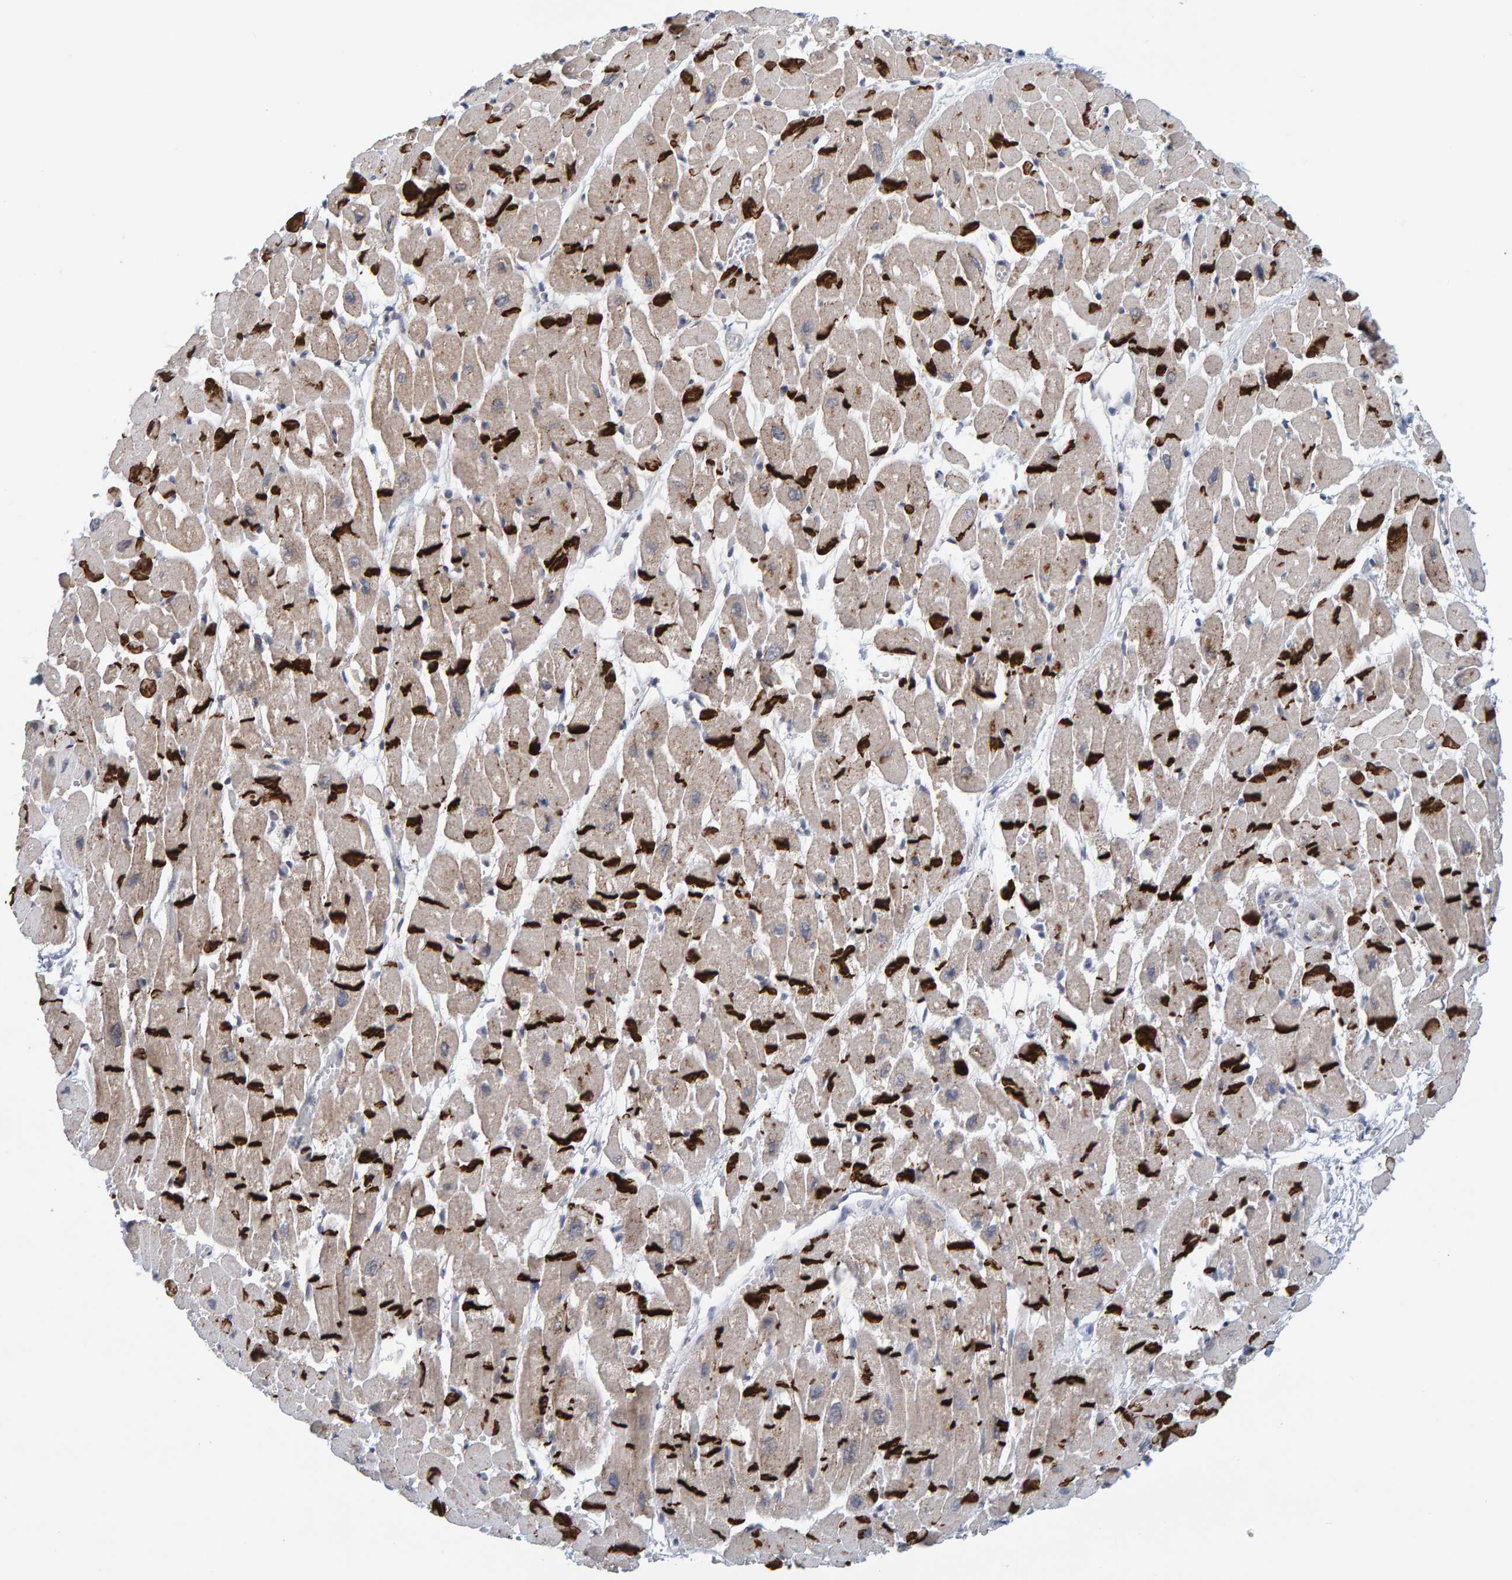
{"staining": {"intensity": "strong", "quantity": ">75%", "location": "cytoplasmic/membranous"}, "tissue": "heart muscle", "cell_type": "Cardiomyocytes", "image_type": "normal", "snomed": [{"axis": "morphology", "description": "Normal tissue, NOS"}, {"axis": "topography", "description": "Heart"}], "caption": "IHC of benign heart muscle demonstrates high levels of strong cytoplasmic/membranous staining in approximately >75% of cardiomyocytes.", "gene": "CDH2", "patient": {"sex": "male", "age": 45}}